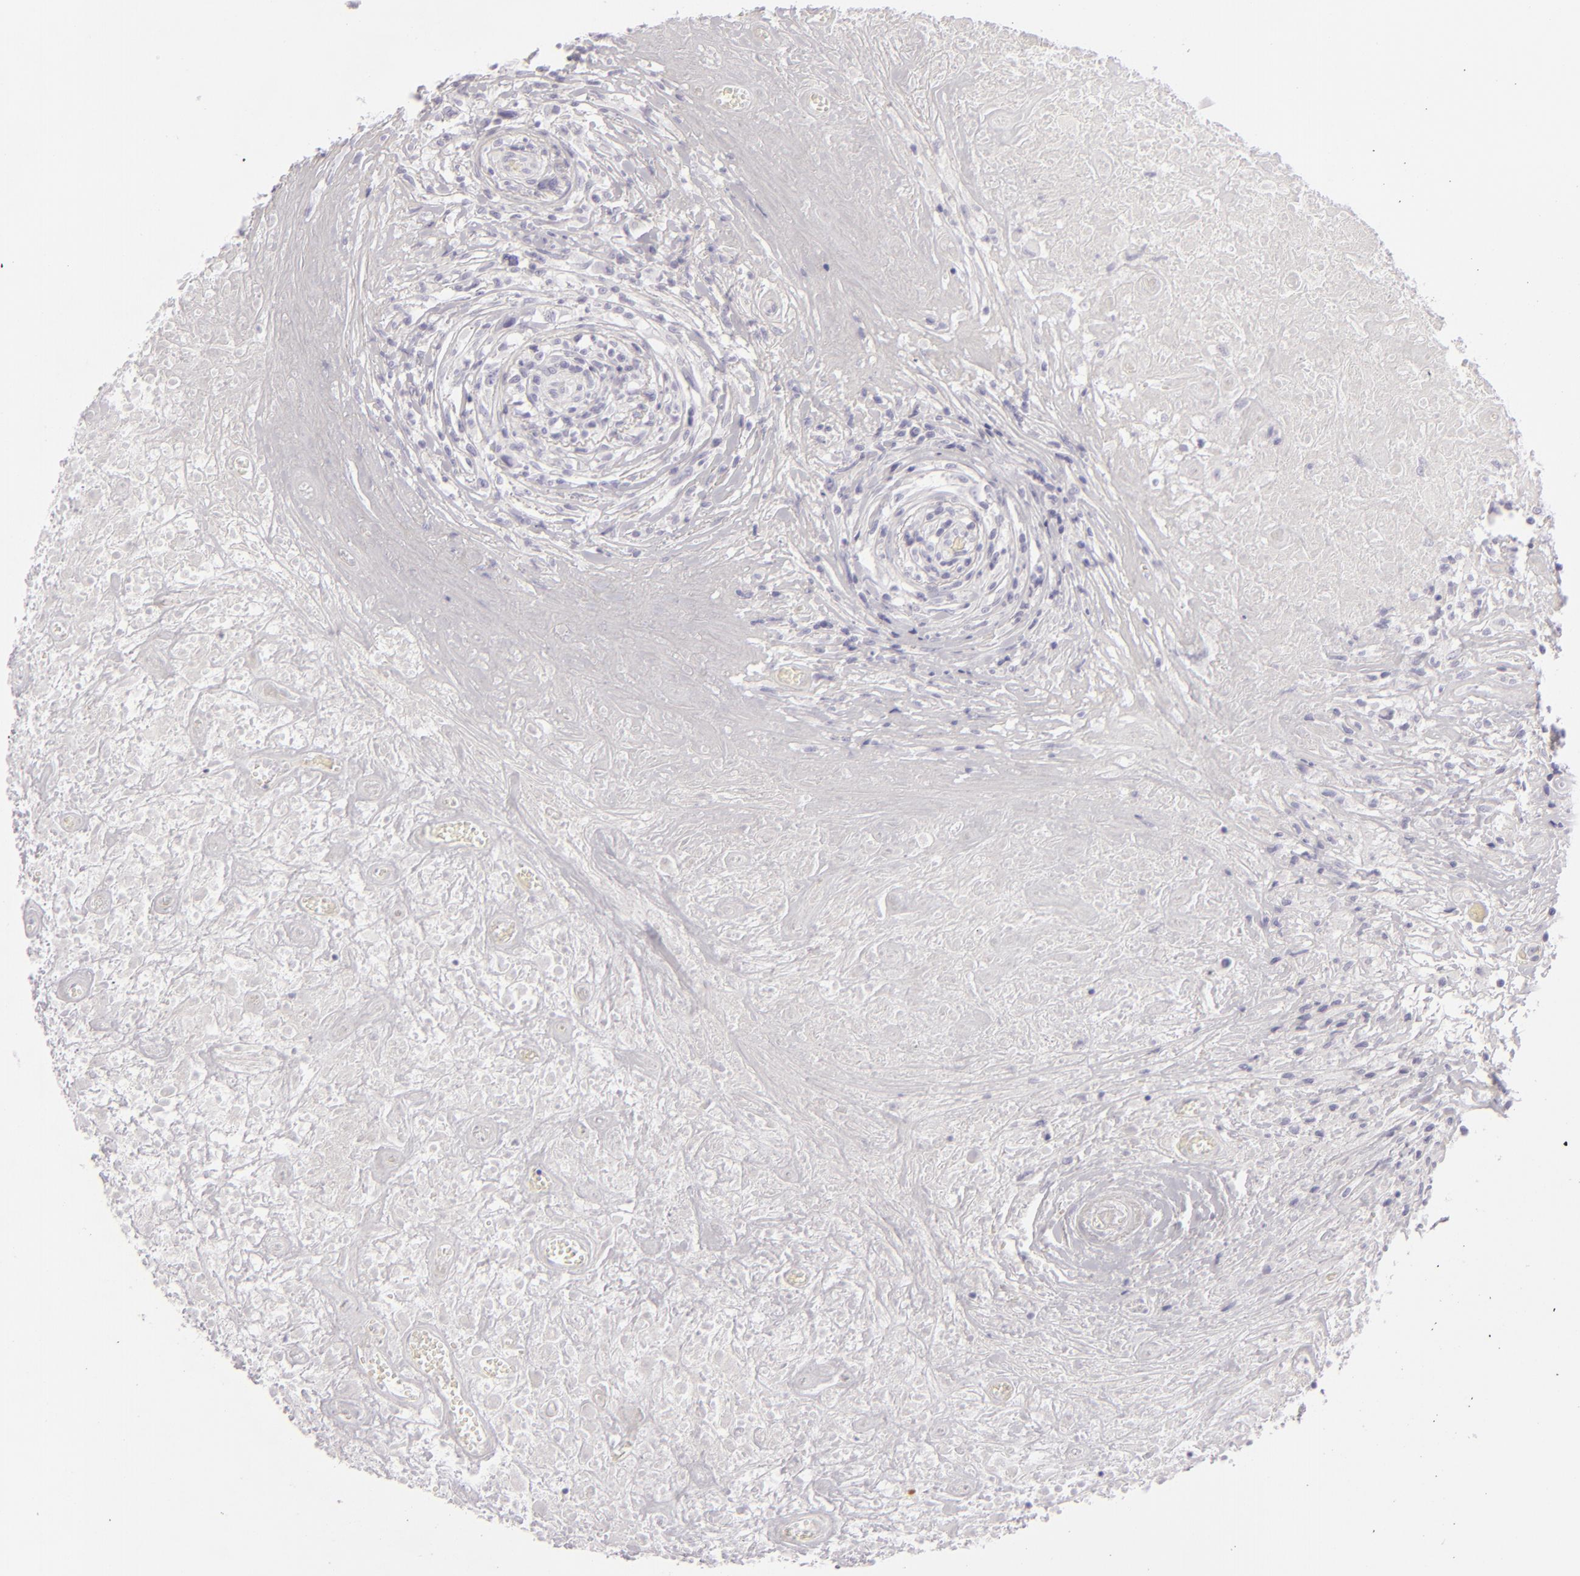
{"staining": {"intensity": "negative", "quantity": "none", "location": "none"}, "tissue": "lymphoma", "cell_type": "Tumor cells", "image_type": "cancer", "snomed": [{"axis": "morphology", "description": "Hodgkin's disease, NOS"}, {"axis": "topography", "description": "Lymph node"}], "caption": "Immunohistochemistry of lymphoma displays no staining in tumor cells.", "gene": "CDX2", "patient": {"sex": "male", "age": 46}}